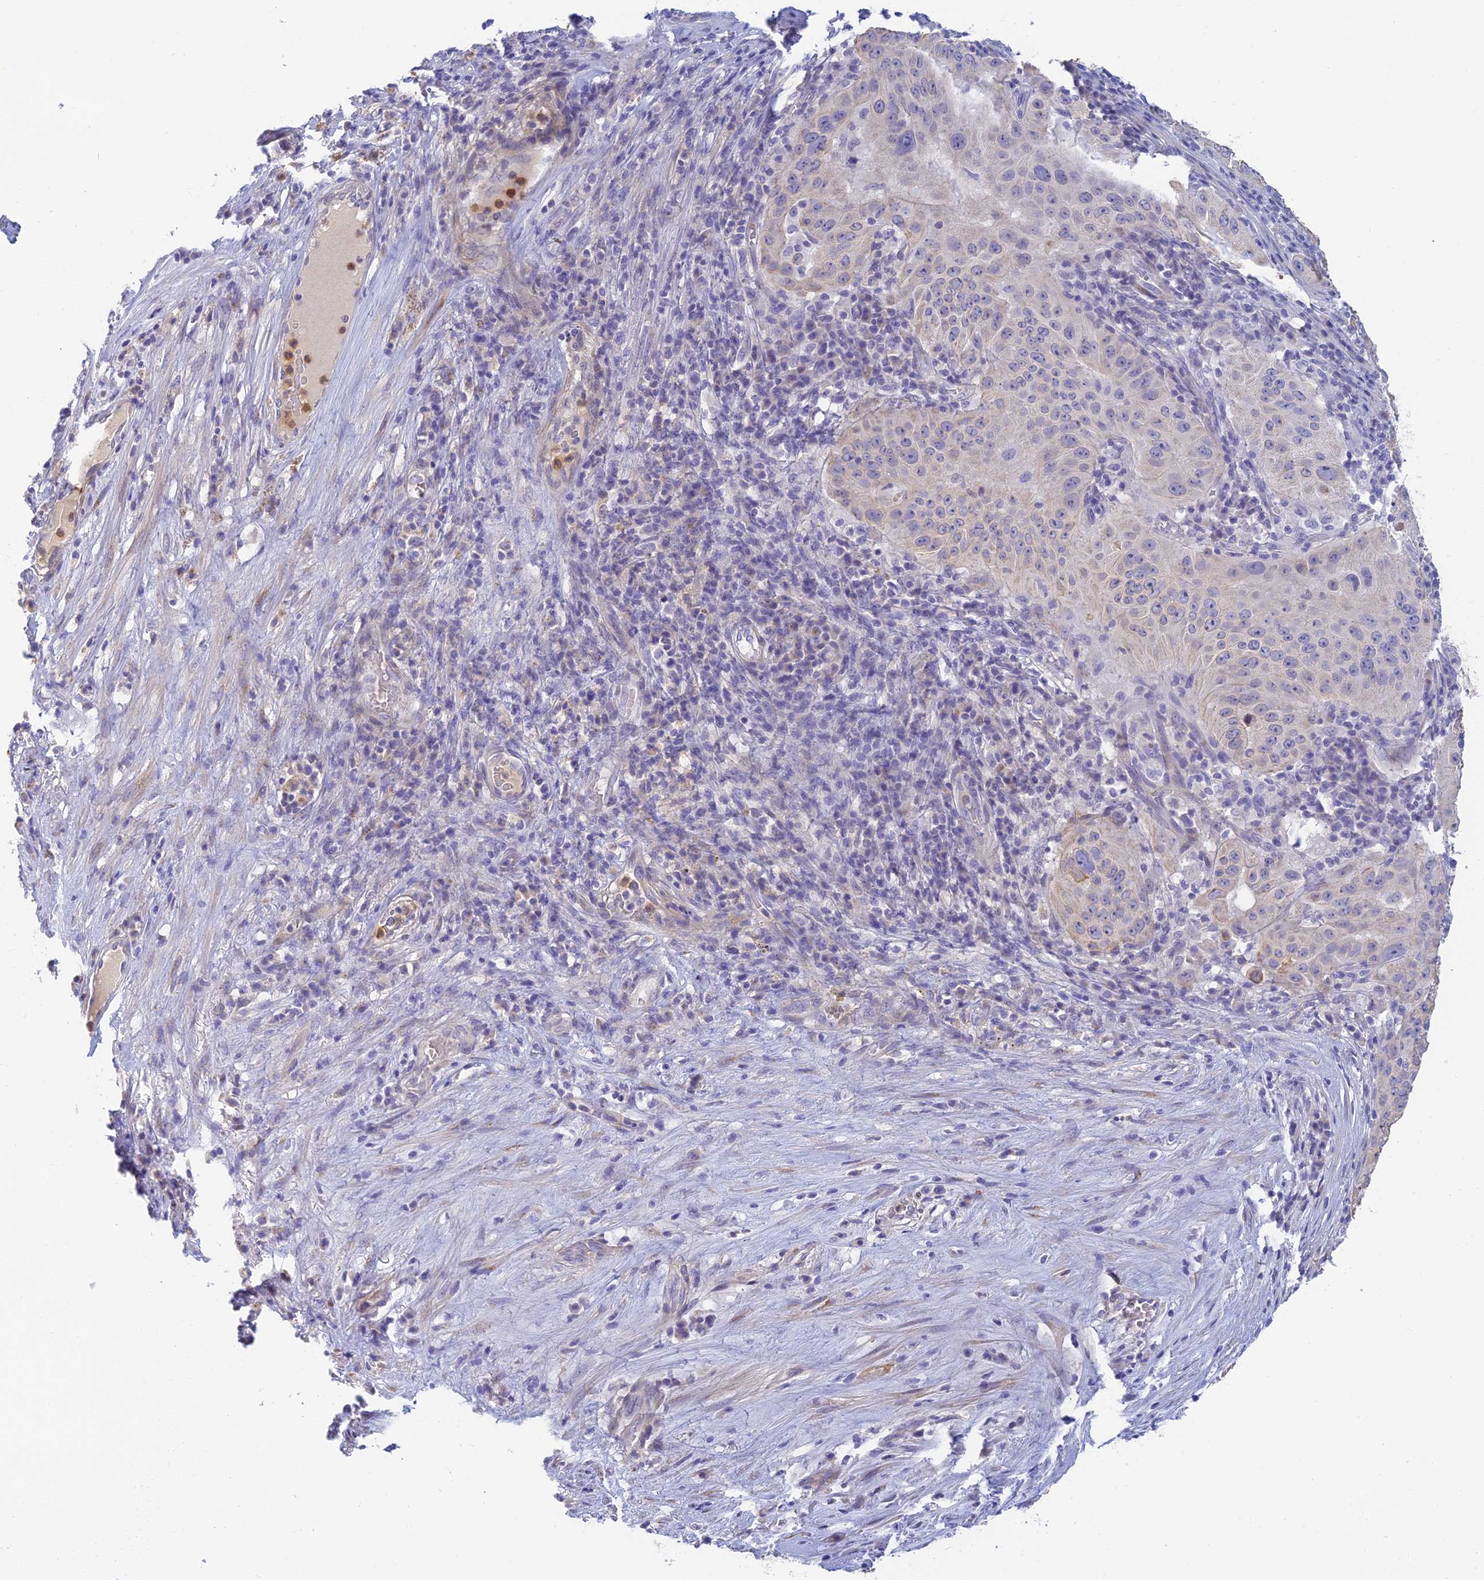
{"staining": {"intensity": "negative", "quantity": "none", "location": "none"}, "tissue": "pancreatic cancer", "cell_type": "Tumor cells", "image_type": "cancer", "snomed": [{"axis": "morphology", "description": "Adenocarcinoma, NOS"}, {"axis": "topography", "description": "Pancreas"}], "caption": "Tumor cells are negative for protein expression in human adenocarcinoma (pancreatic). (DAB (3,3'-diaminobenzidine) immunohistochemistry with hematoxylin counter stain).", "gene": "INTS13", "patient": {"sex": "male", "age": 63}}